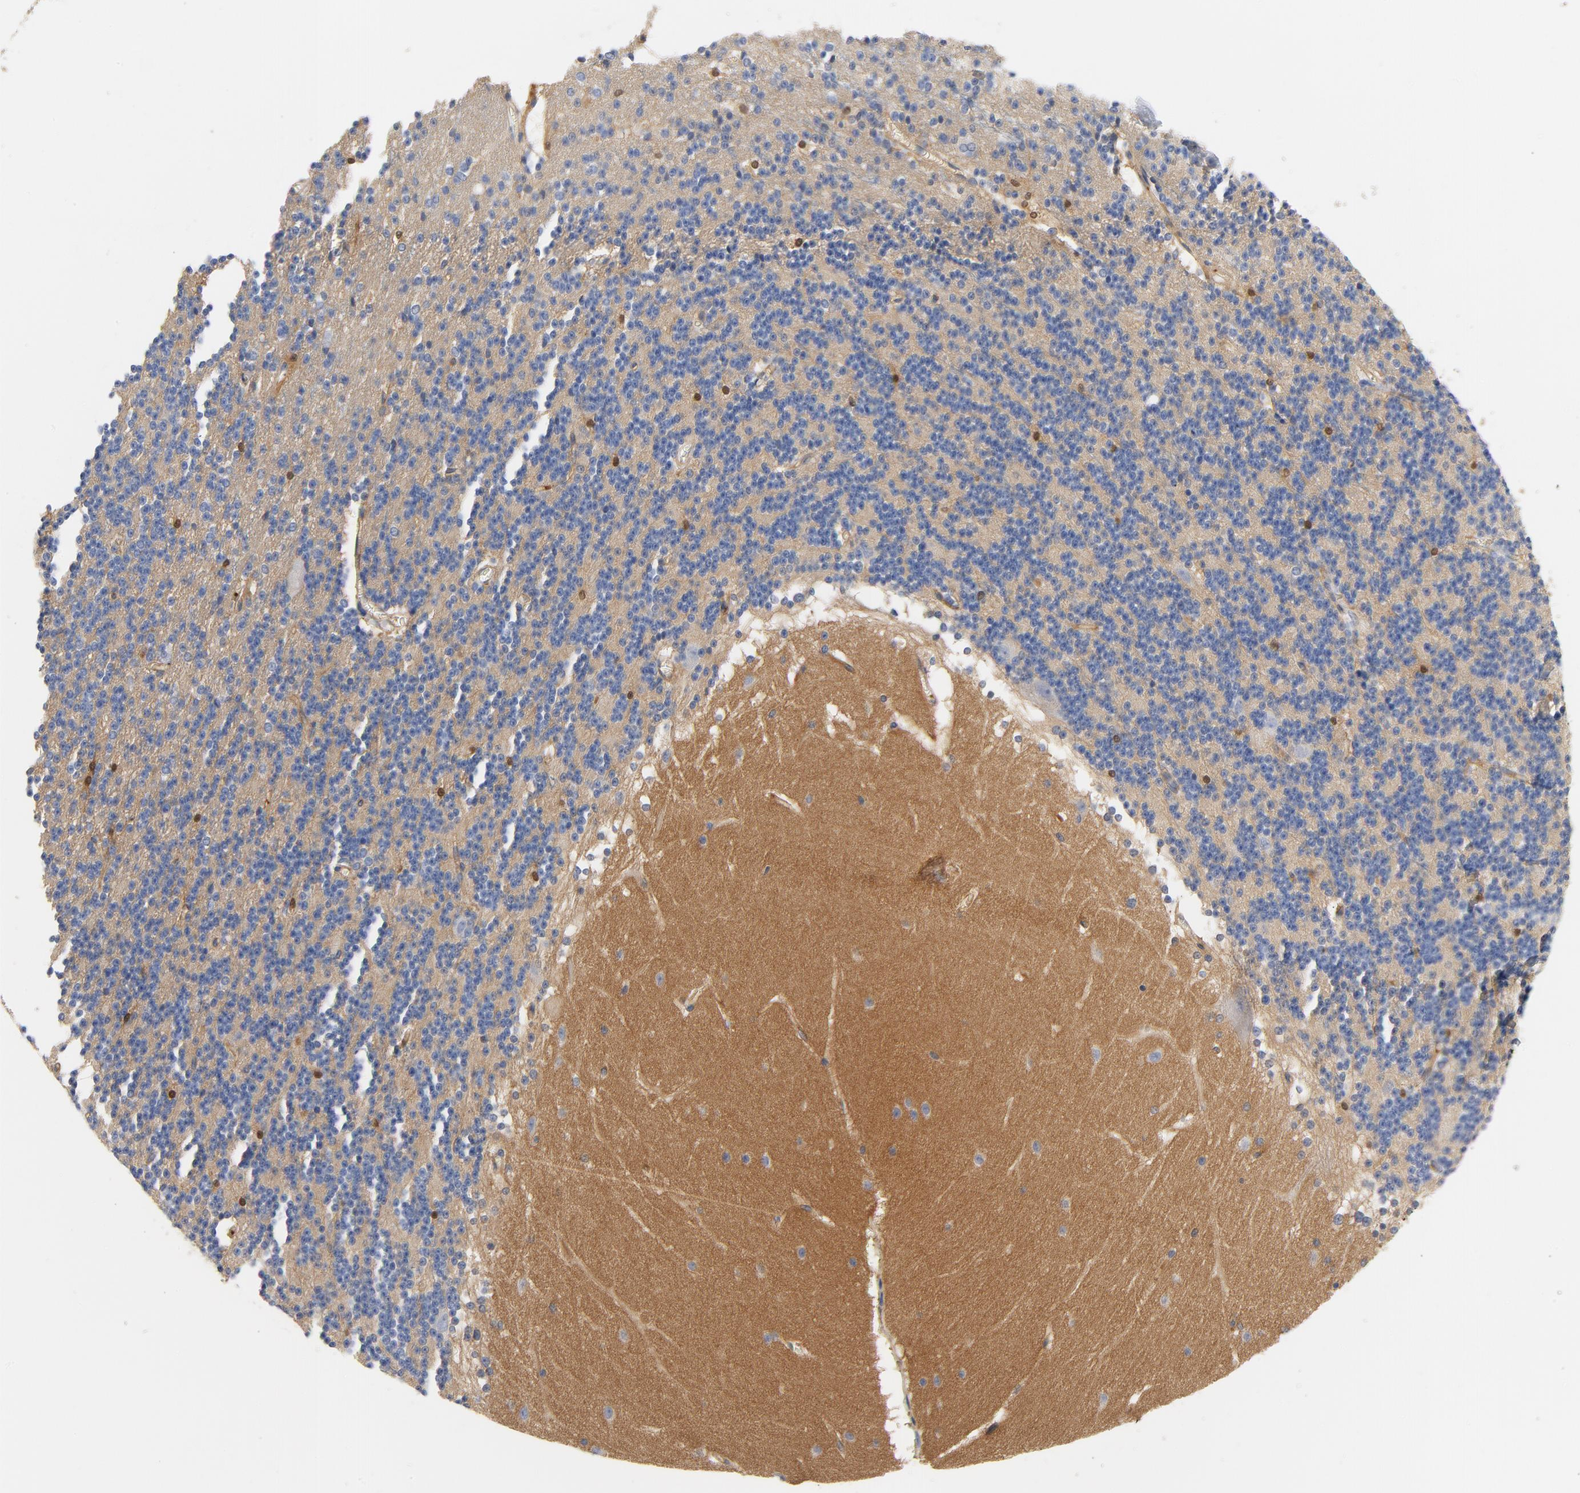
{"staining": {"intensity": "strong", "quantity": "<25%", "location": "nuclear"}, "tissue": "cerebellum", "cell_type": "Cells in granular layer", "image_type": "normal", "snomed": [{"axis": "morphology", "description": "Normal tissue, NOS"}, {"axis": "topography", "description": "Cerebellum"}], "caption": "DAB (3,3'-diaminobenzidine) immunohistochemical staining of benign cerebellum exhibits strong nuclear protein positivity in about <25% of cells in granular layer. (Brightfield microscopy of DAB IHC at high magnification).", "gene": "SRC", "patient": {"sex": "female", "age": 19}}